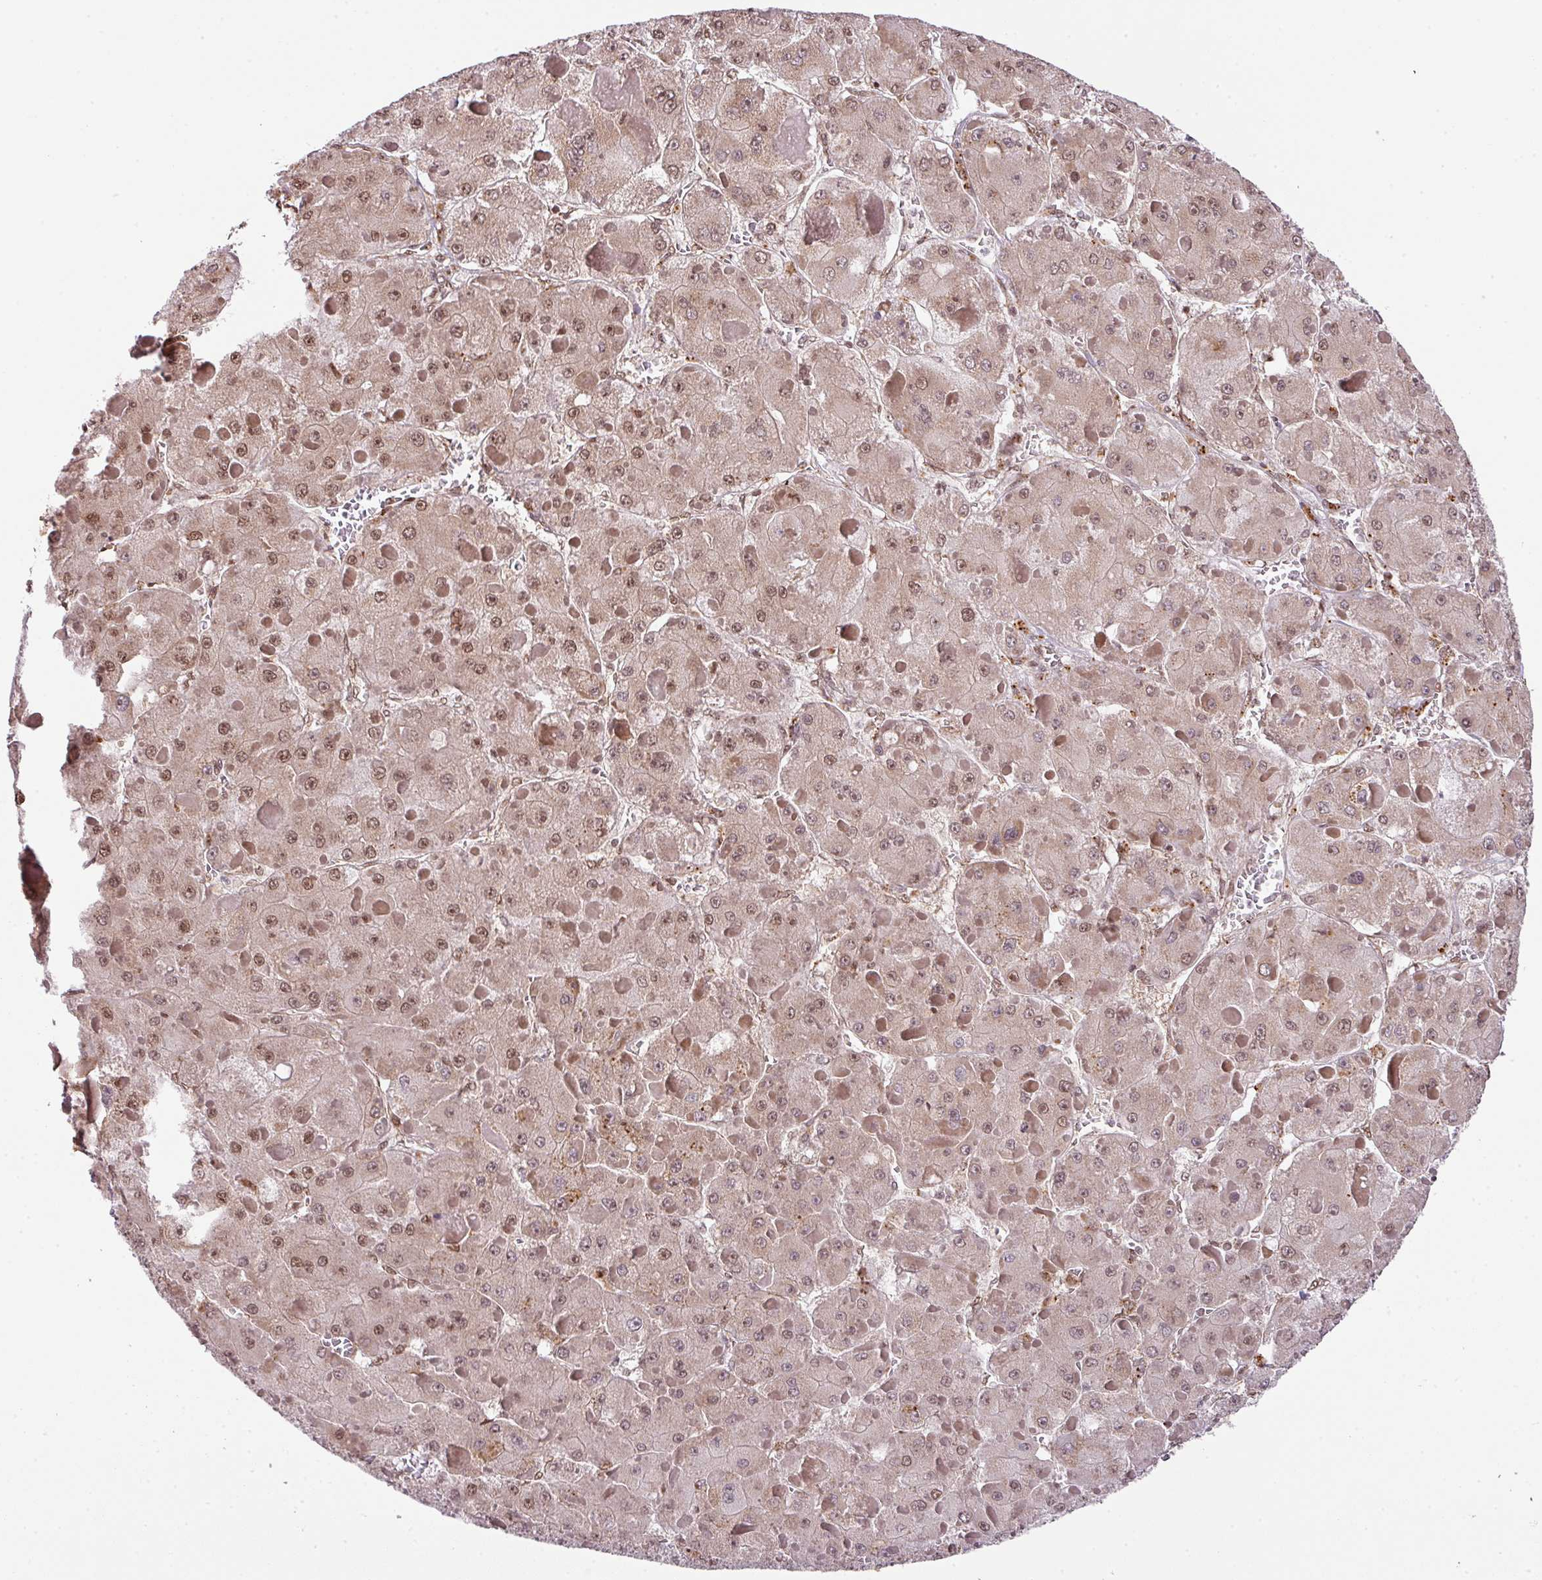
{"staining": {"intensity": "moderate", "quantity": ">75%", "location": "nuclear"}, "tissue": "liver cancer", "cell_type": "Tumor cells", "image_type": "cancer", "snomed": [{"axis": "morphology", "description": "Carcinoma, Hepatocellular, NOS"}, {"axis": "topography", "description": "Liver"}], "caption": "Hepatocellular carcinoma (liver) stained with a brown dye shows moderate nuclear positive expression in about >75% of tumor cells.", "gene": "PLK1", "patient": {"sex": "female", "age": 73}}